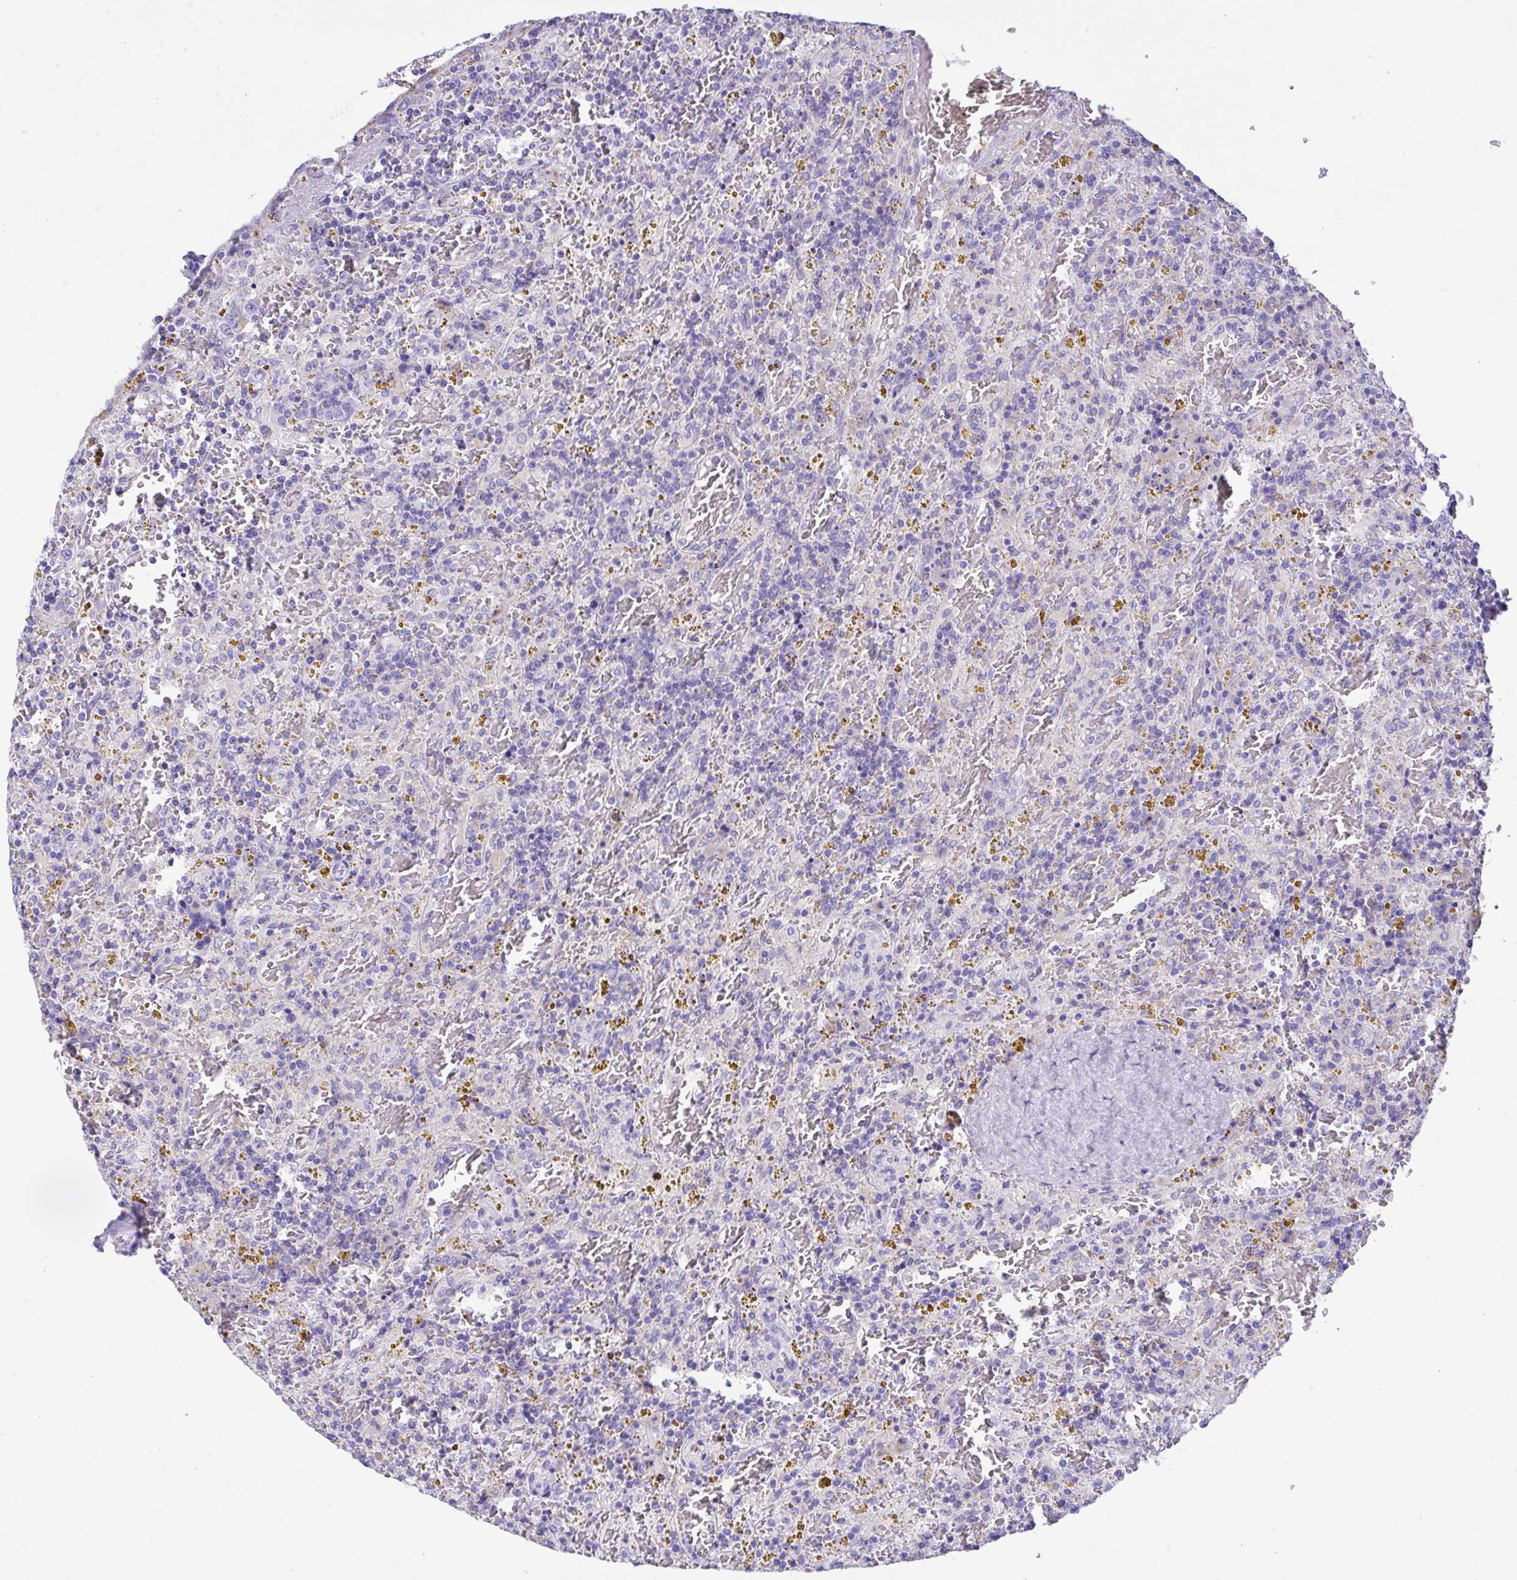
{"staining": {"intensity": "negative", "quantity": "none", "location": "none"}, "tissue": "lymphoma", "cell_type": "Tumor cells", "image_type": "cancer", "snomed": [{"axis": "morphology", "description": "Malignant lymphoma, non-Hodgkin's type, Low grade"}, {"axis": "topography", "description": "Spleen"}], "caption": "A histopathology image of low-grade malignant lymphoma, non-Hodgkin's type stained for a protein exhibits no brown staining in tumor cells.", "gene": "TMEM106B", "patient": {"sex": "female", "age": 65}}